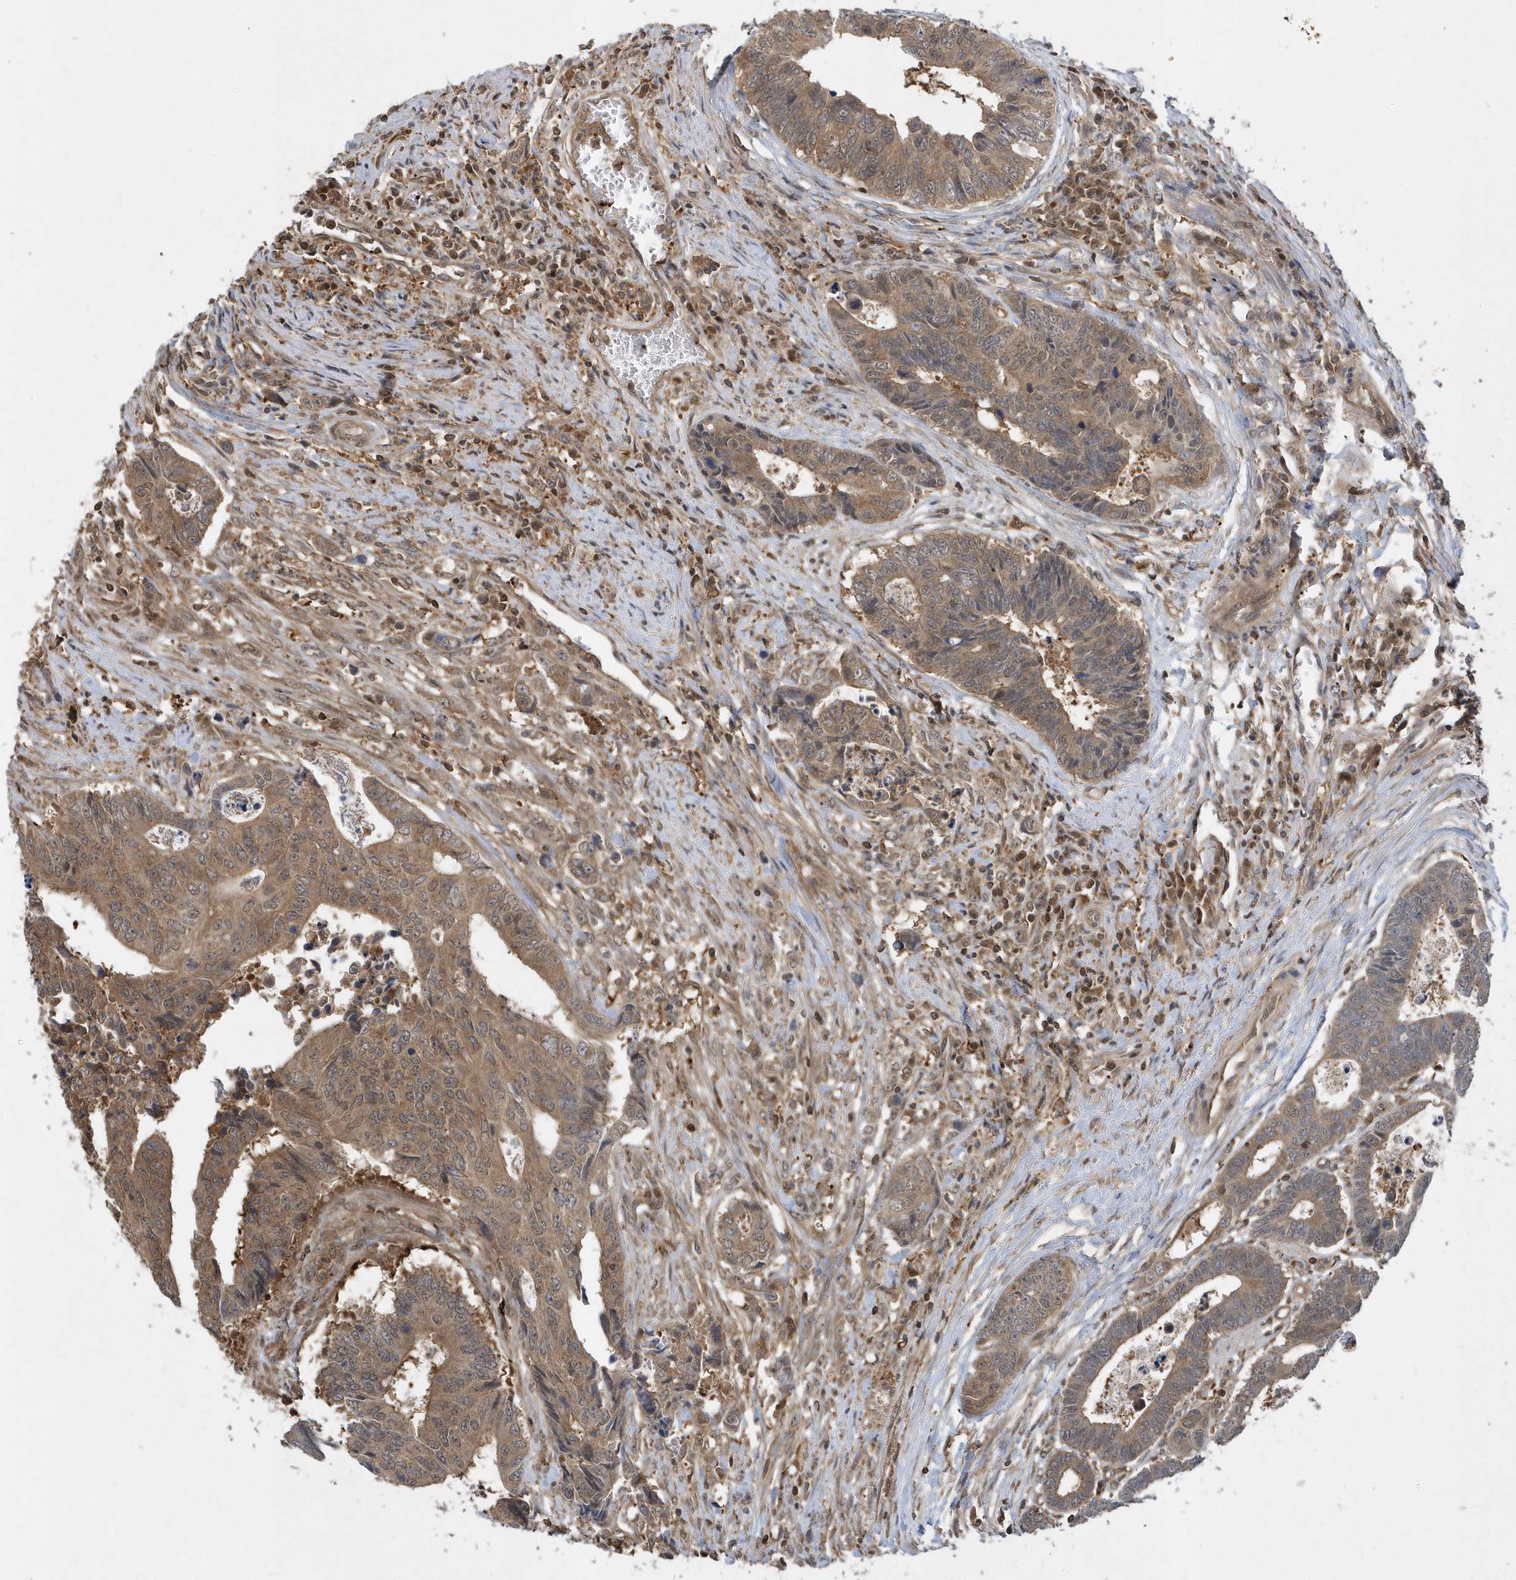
{"staining": {"intensity": "moderate", "quantity": ">75%", "location": "cytoplasmic/membranous"}, "tissue": "colorectal cancer", "cell_type": "Tumor cells", "image_type": "cancer", "snomed": [{"axis": "morphology", "description": "Adenocarcinoma, NOS"}, {"axis": "topography", "description": "Rectum"}], "caption": "Protein expression analysis of human colorectal cancer reveals moderate cytoplasmic/membranous positivity in approximately >75% of tumor cells.", "gene": "ACYP1", "patient": {"sex": "male", "age": 84}}